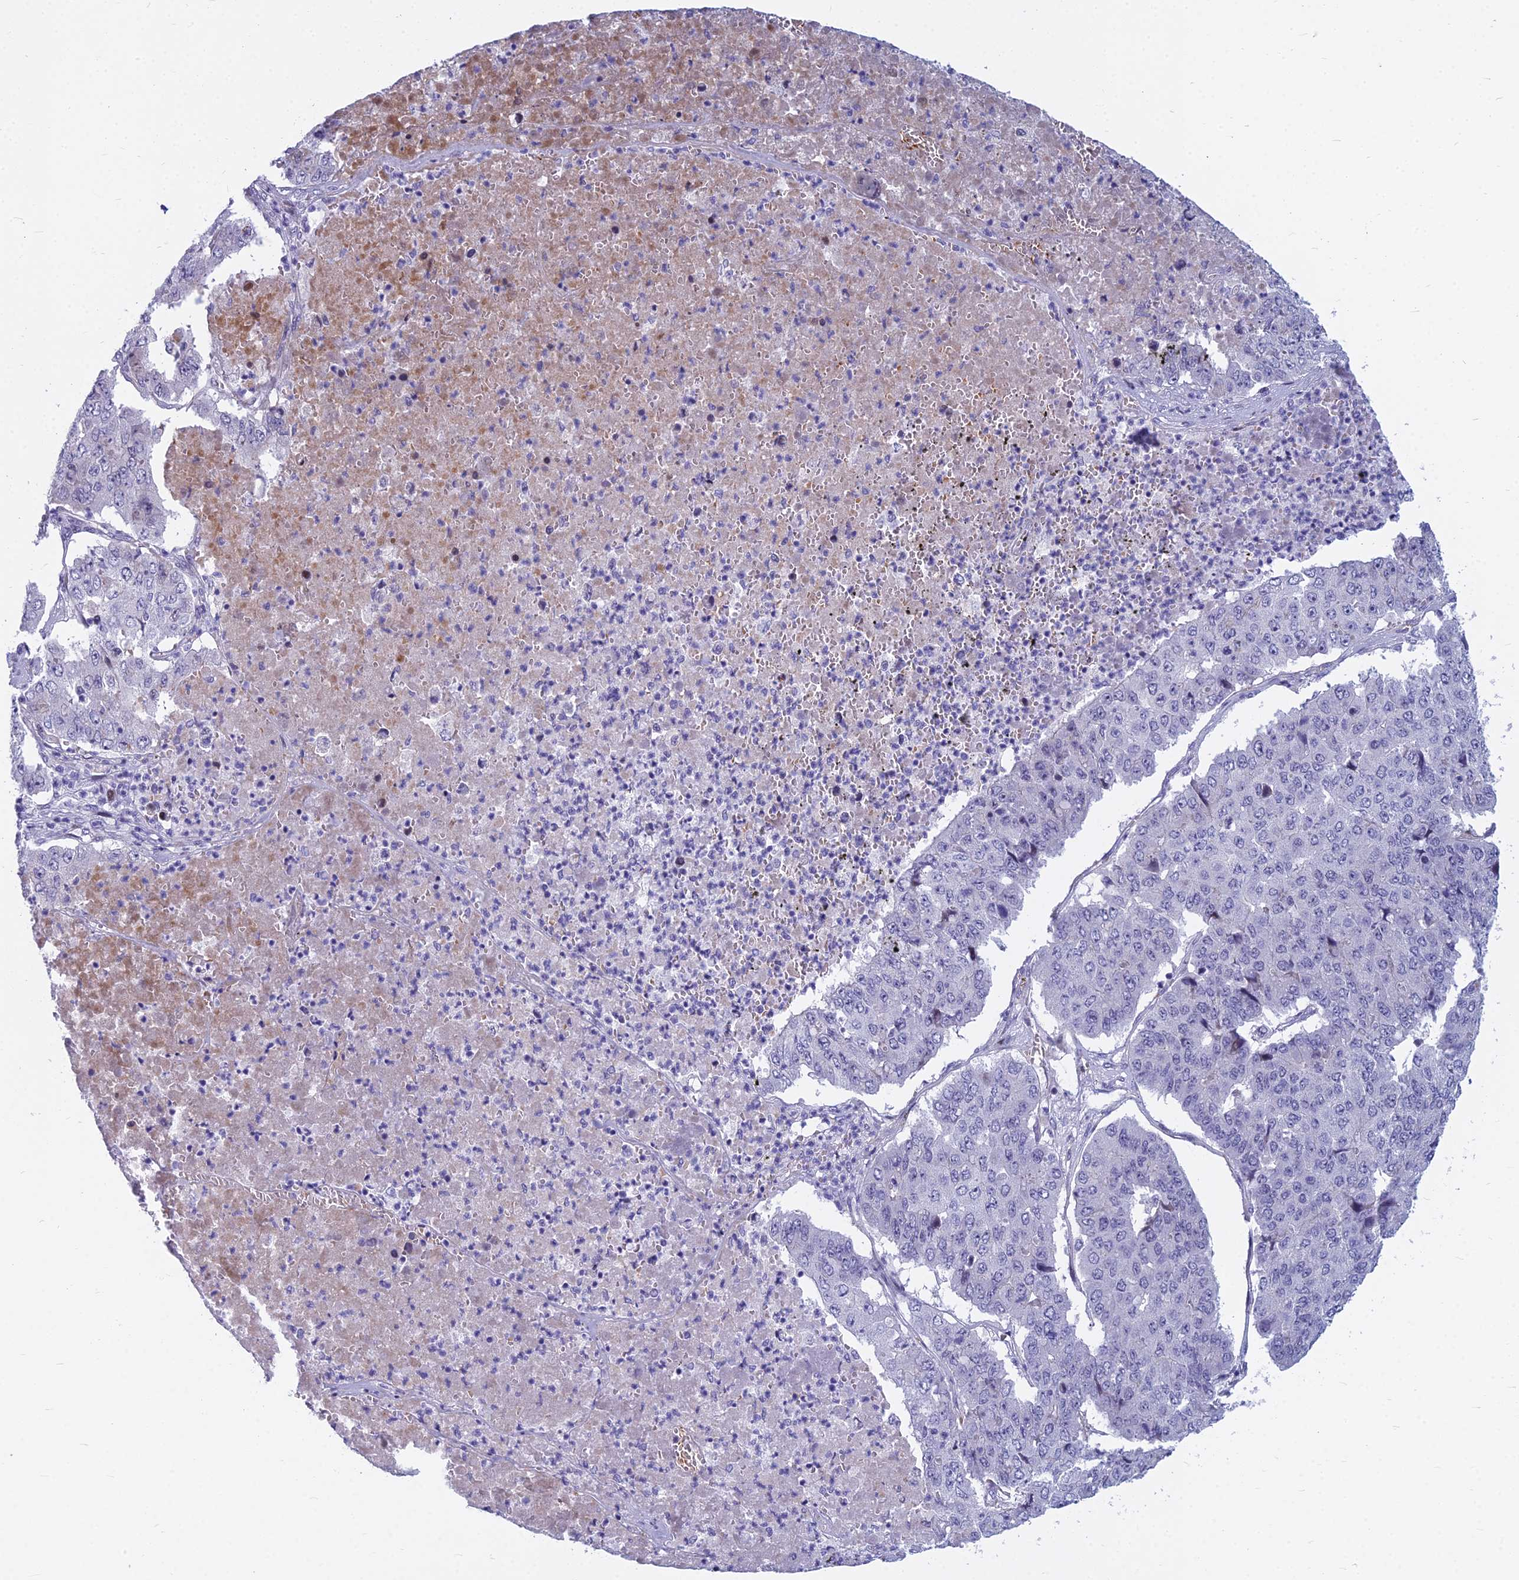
{"staining": {"intensity": "negative", "quantity": "none", "location": "none"}, "tissue": "pancreatic cancer", "cell_type": "Tumor cells", "image_type": "cancer", "snomed": [{"axis": "morphology", "description": "Adenocarcinoma, NOS"}, {"axis": "topography", "description": "Pancreas"}], "caption": "The image exhibits no staining of tumor cells in pancreatic cancer. (DAB immunohistochemistry, high magnification).", "gene": "MYBPC2", "patient": {"sex": "male", "age": 50}}